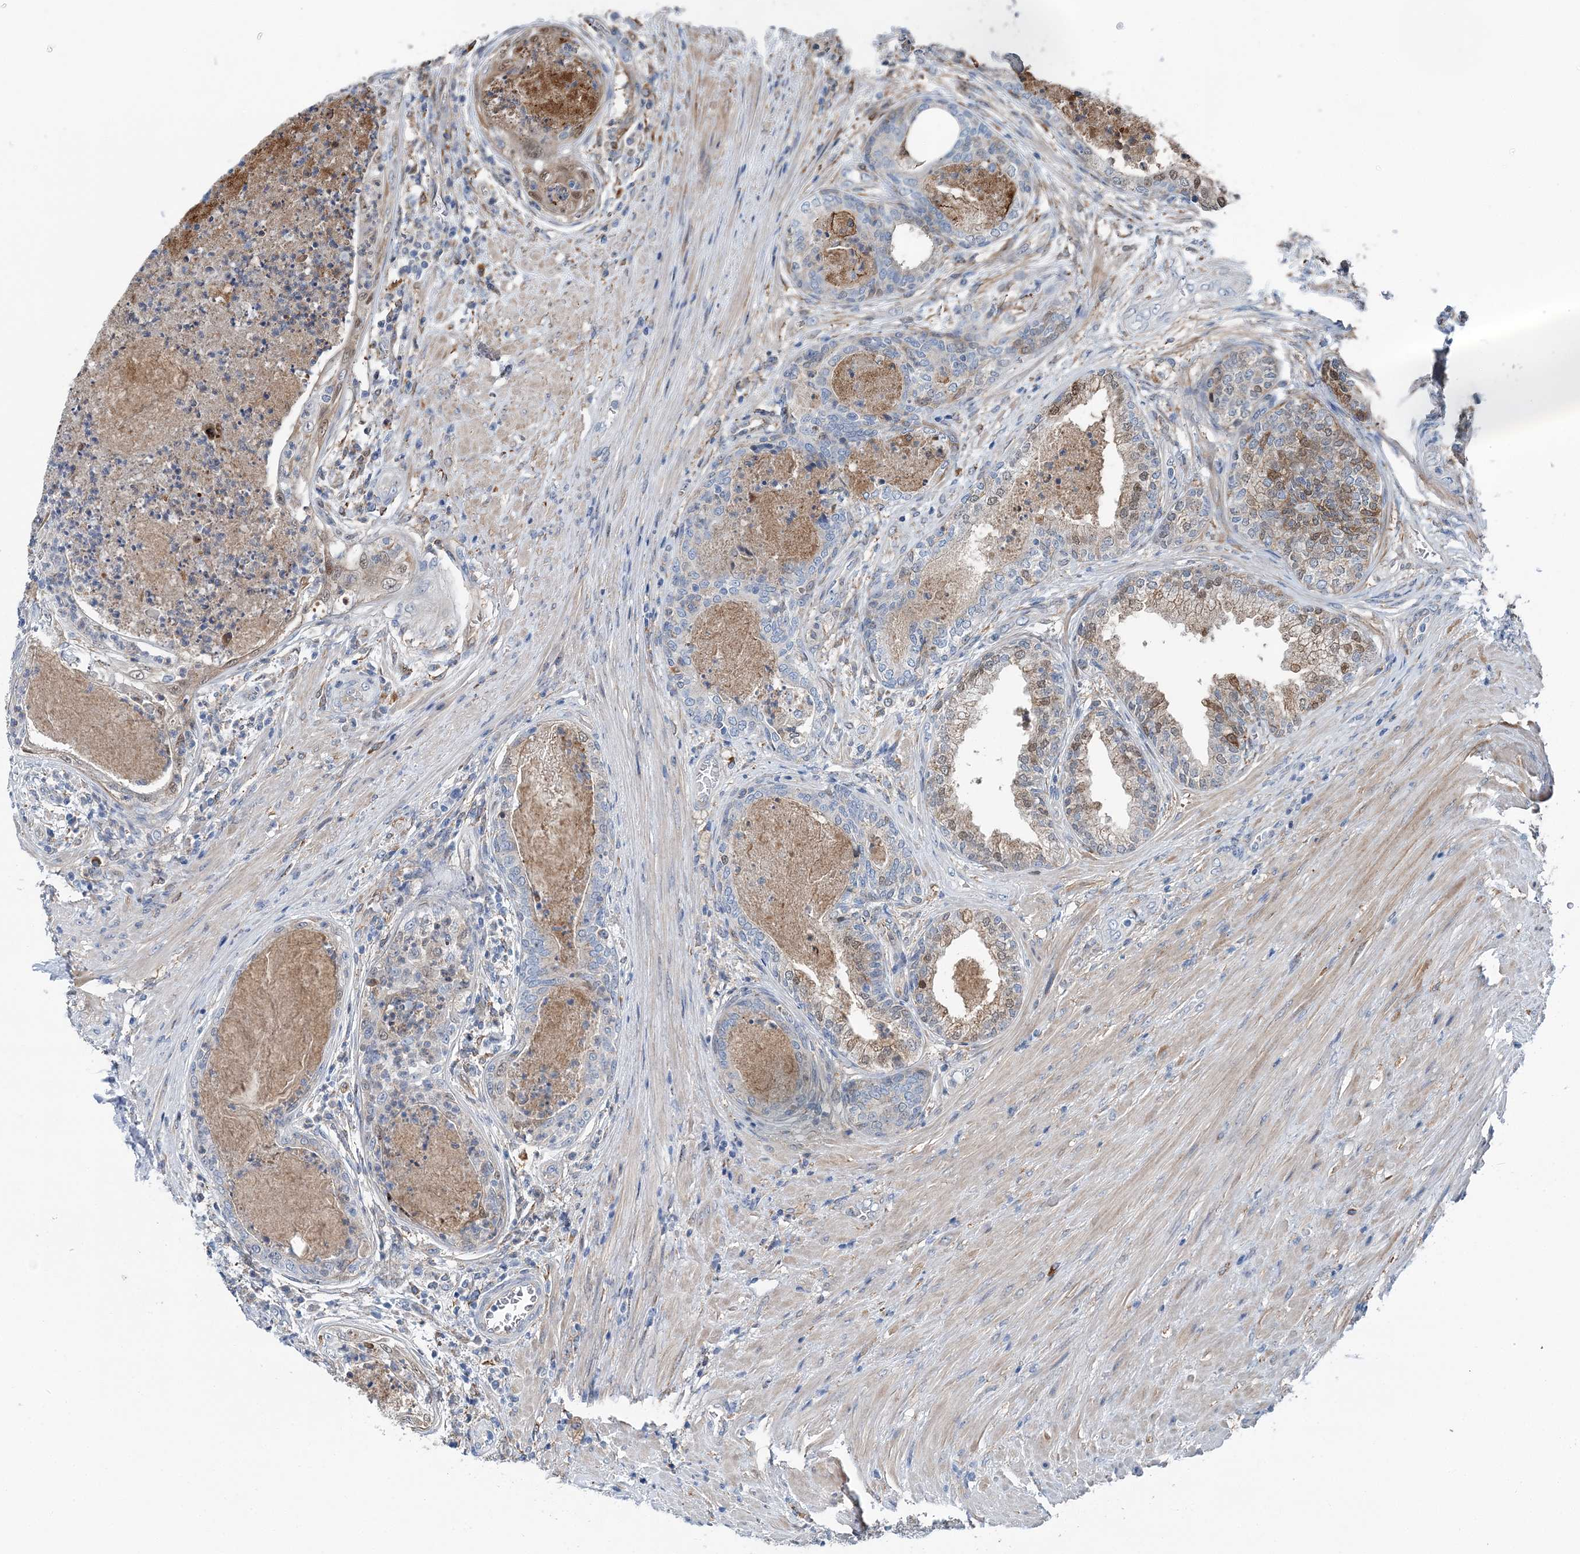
{"staining": {"intensity": "moderate", "quantity": "<25%", "location": "cytoplasmic/membranous"}, "tissue": "prostate", "cell_type": "Glandular cells", "image_type": "normal", "snomed": [{"axis": "morphology", "description": "Normal tissue, NOS"}, {"axis": "topography", "description": "Prostate"}], "caption": "Immunohistochemical staining of benign prostate exhibits <25% levels of moderate cytoplasmic/membranous protein staining in approximately <25% of glandular cells.", "gene": "SPOPL", "patient": {"sex": "male", "age": 76}}